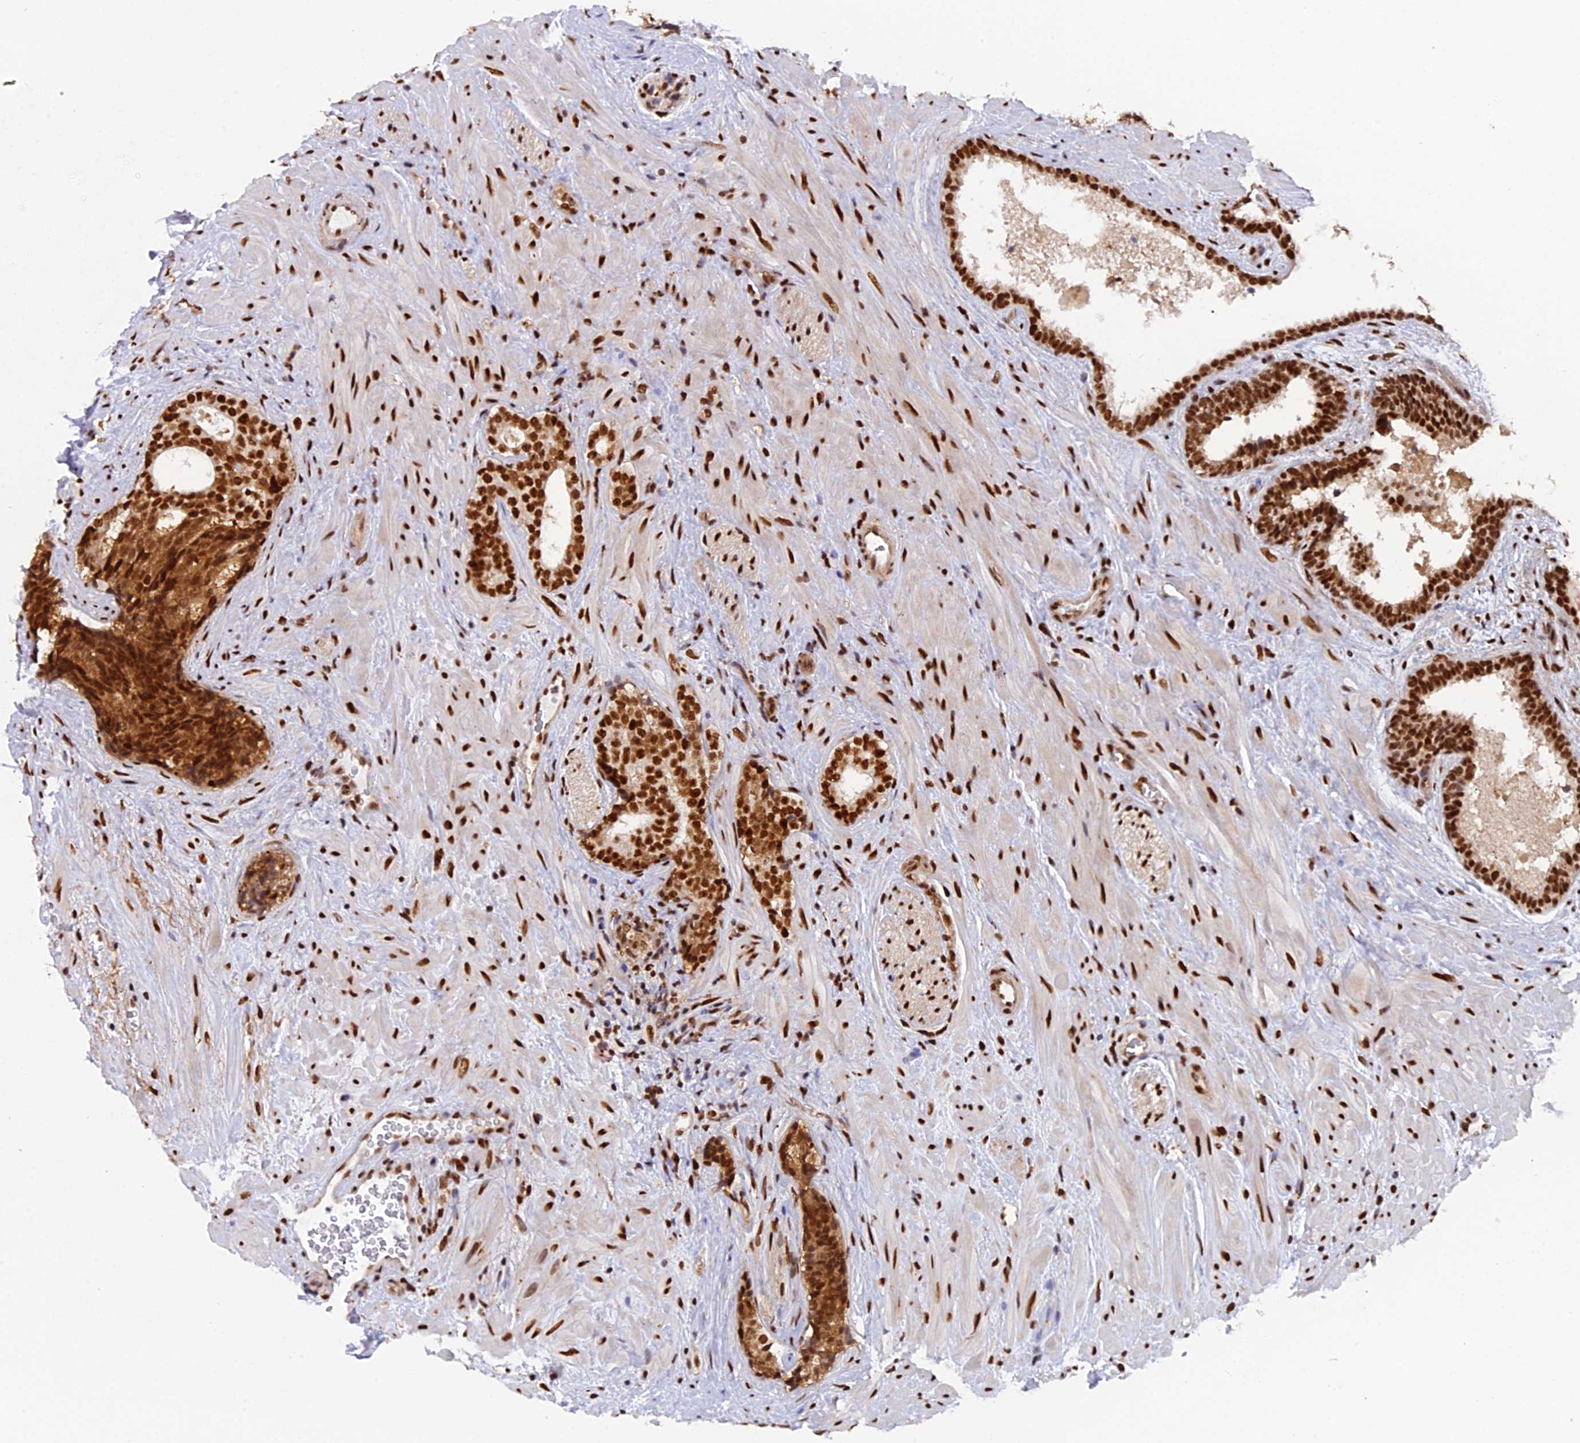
{"staining": {"intensity": "strong", "quantity": ">75%", "location": "nuclear"}, "tissue": "prostate cancer", "cell_type": "Tumor cells", "image_type": "cancer", "snomed": [{"axis": "morphology", "description": "Adenocarcinoma, High grade"}, {"axis": "topography", "description": "Prostate"}], "caption": "Protein staining reveals strong nuclear staining in approximately >75% of tumor cells in prostate cancer.", "gene": "RAMAC", "patient": {"sex": "male", "age": 56}}